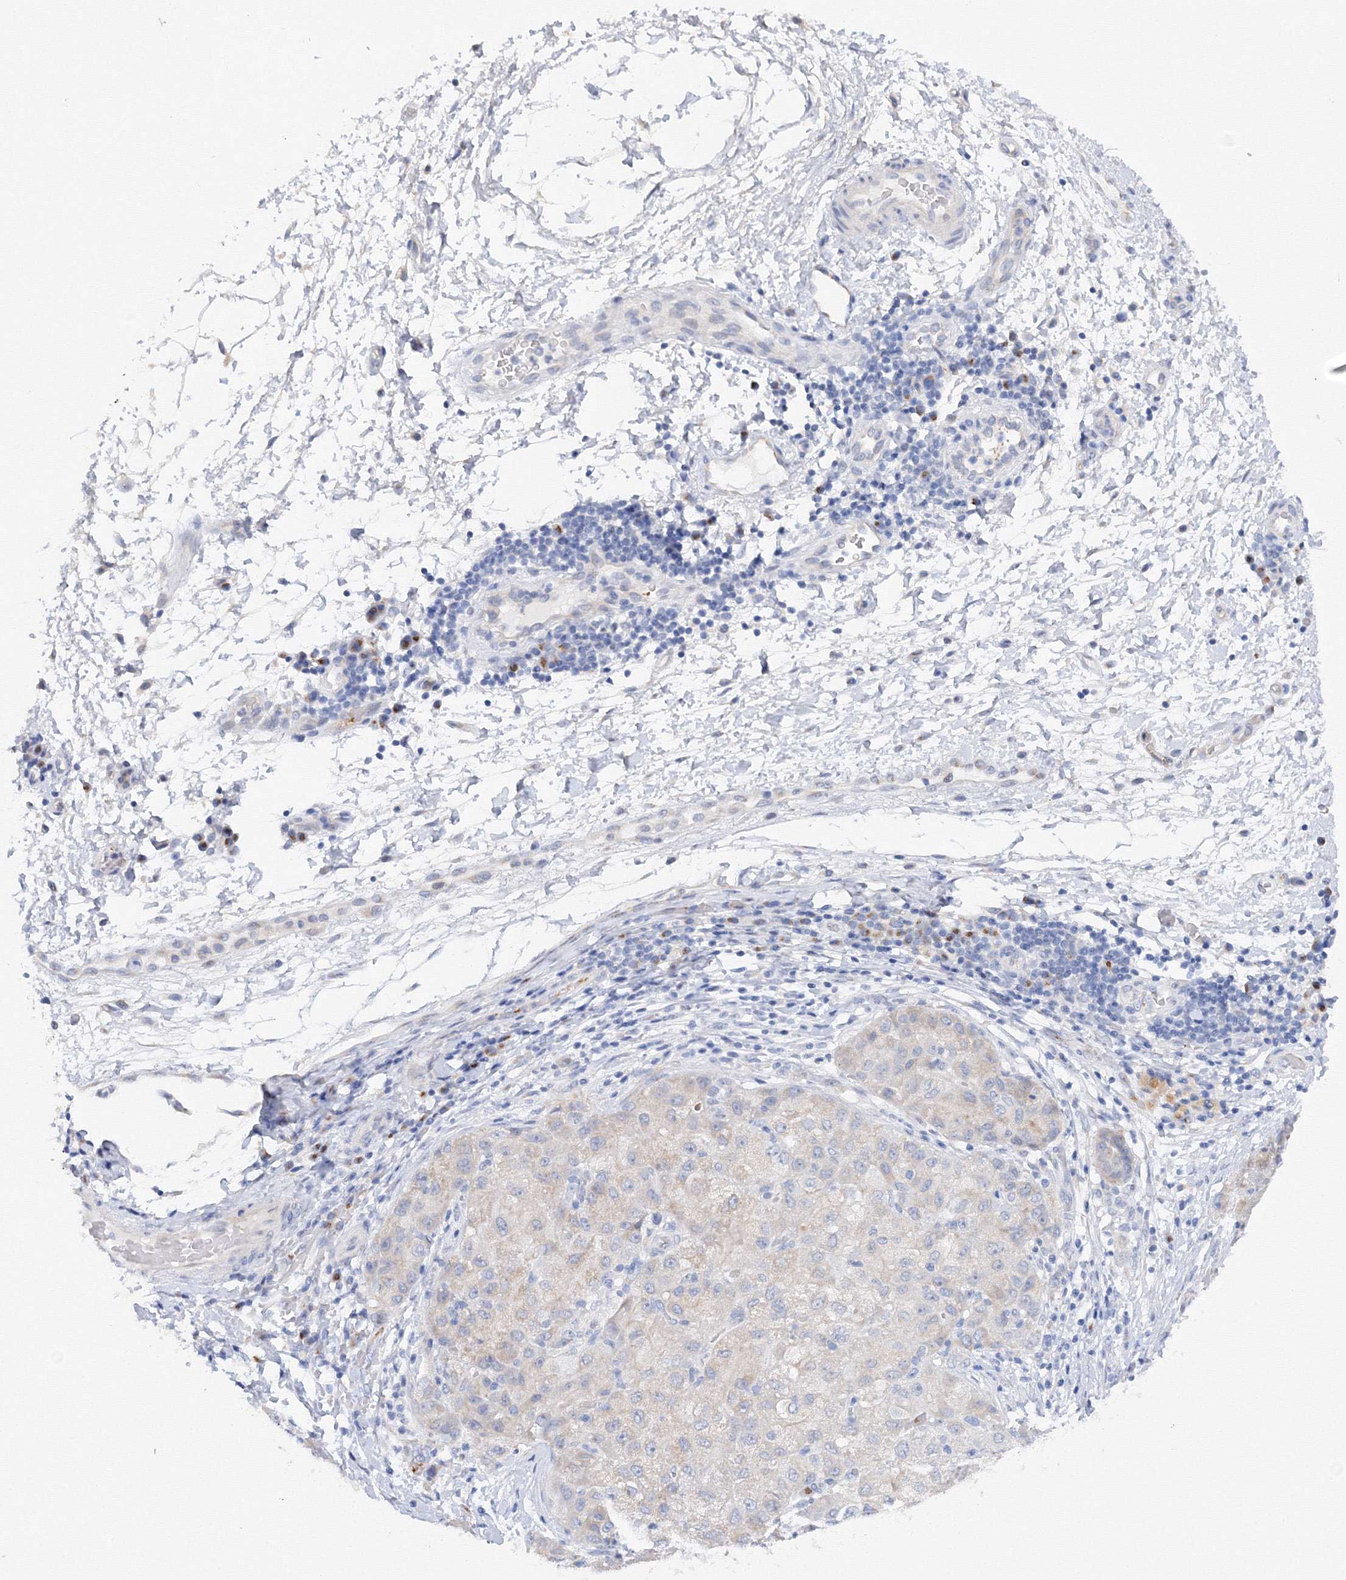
{"staining": {"intensity": "negative", "quantity": "none", "location": "none"}, "tissue": "liver cancer", "cell_type": "Tumor cells", "image_type": "cancer", "snomed": [{"axis": "morphology", "description": "Carcinoma, Hepatocellular, NOS"}, {"axis": "topography", "description": "Liver"}], "caption": "The histopathology image exhibits no significant positivity in tumor cells of liver hepatocellular carcinoma.", "gene": "TAMM41", "patient": {"sex": "male", "age": 80}}